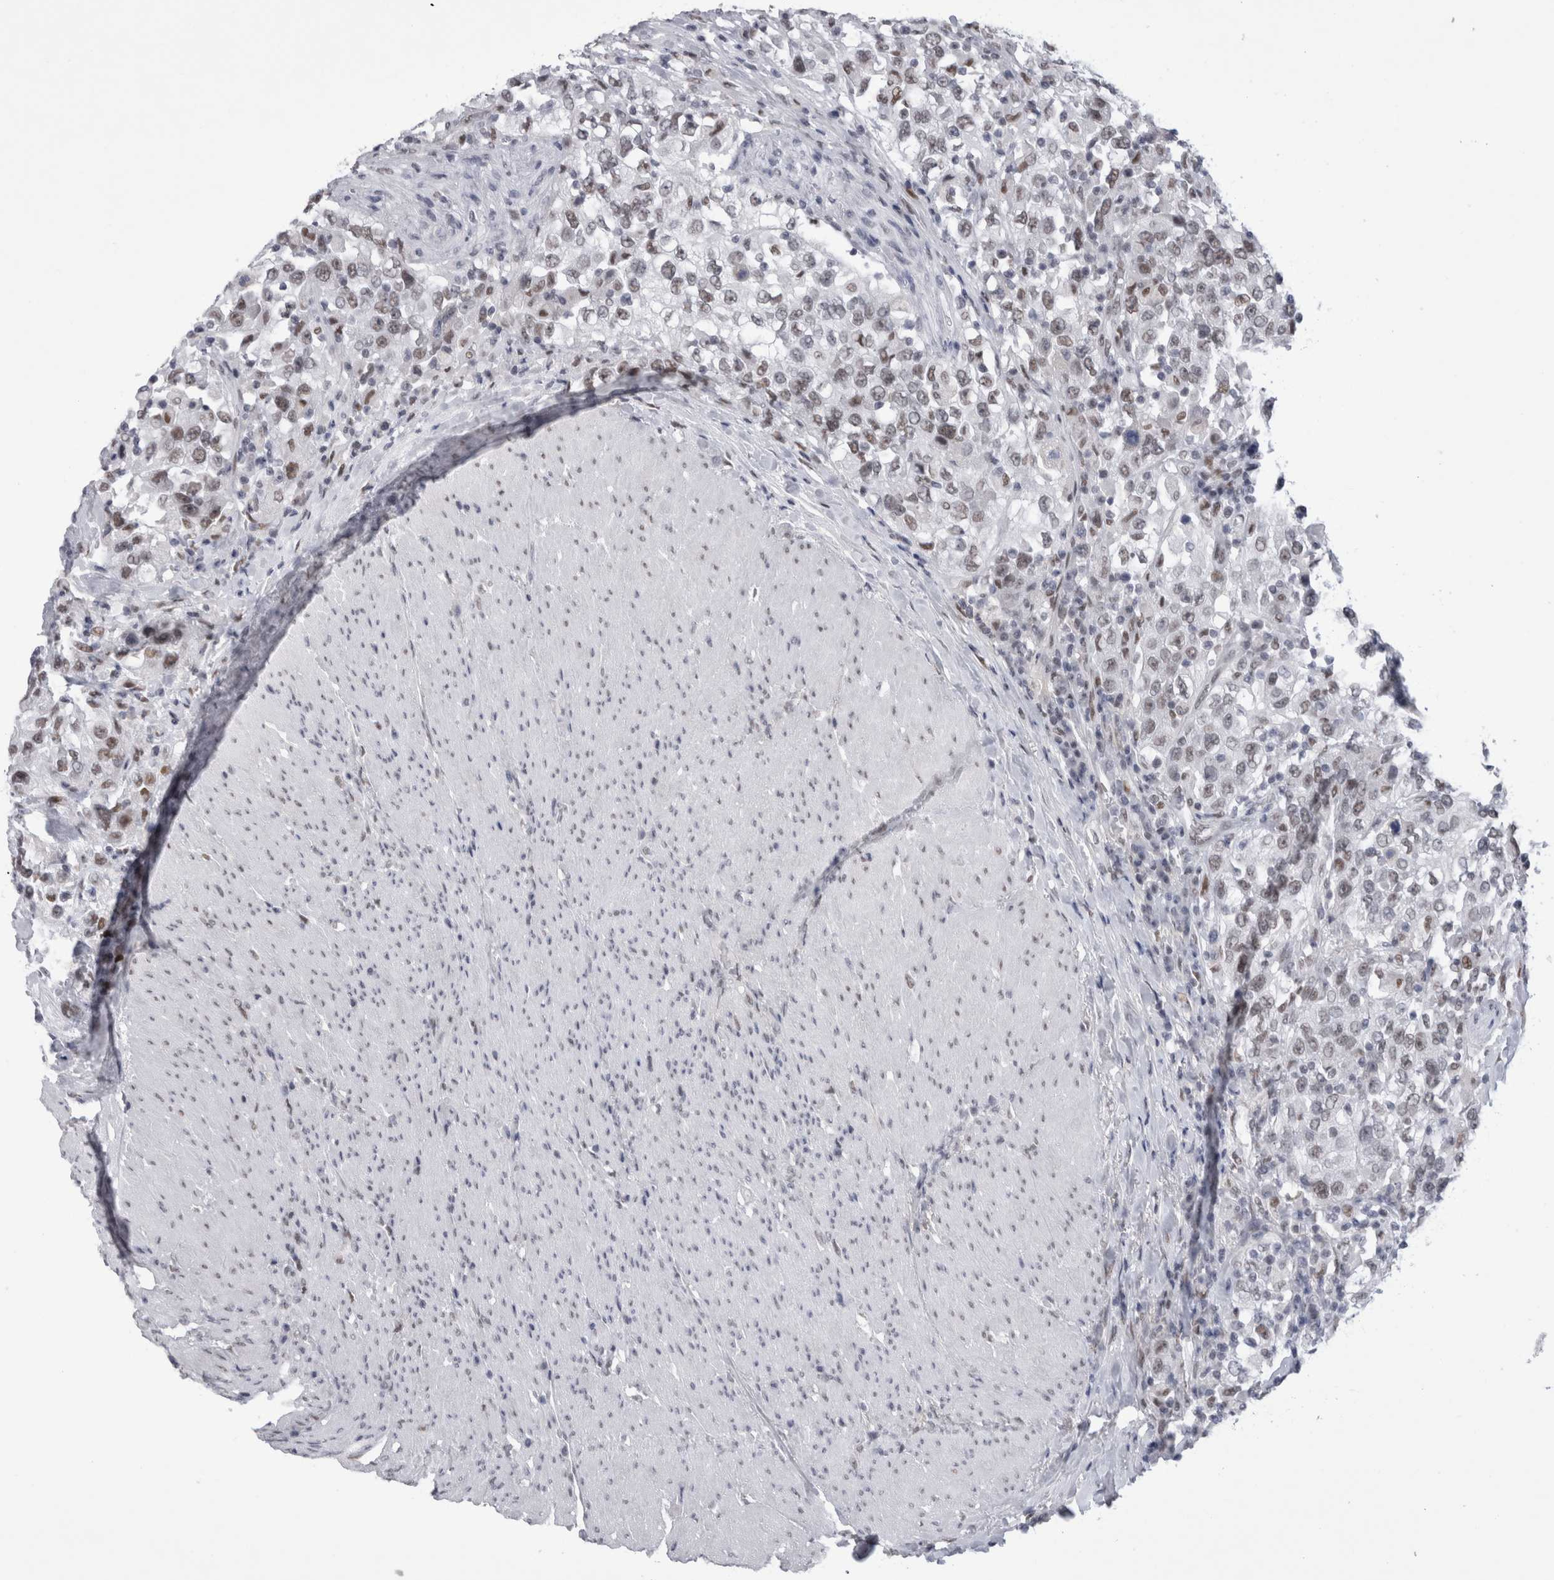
{"staining": {"intensity": "weak", "quantity": "25%-75%", "location": "nuclear"}, "tissue": "urothelial cancer", "cell_type": "Tumor cells", "image_type": "cancer", "snomed": [{"axis": "morphology", "description": "Urothelial carcinoma, High grade"}, {"axis": "topography", "description": "Urinary bladder"}], "caption": "Immunohistochemical staining of urothelial cancer exhibits low levels of weak nuclear expression in about 25%-75% of tumor cells.", "gene": "API5", "patient": {"sex": "female", "age": 80}}